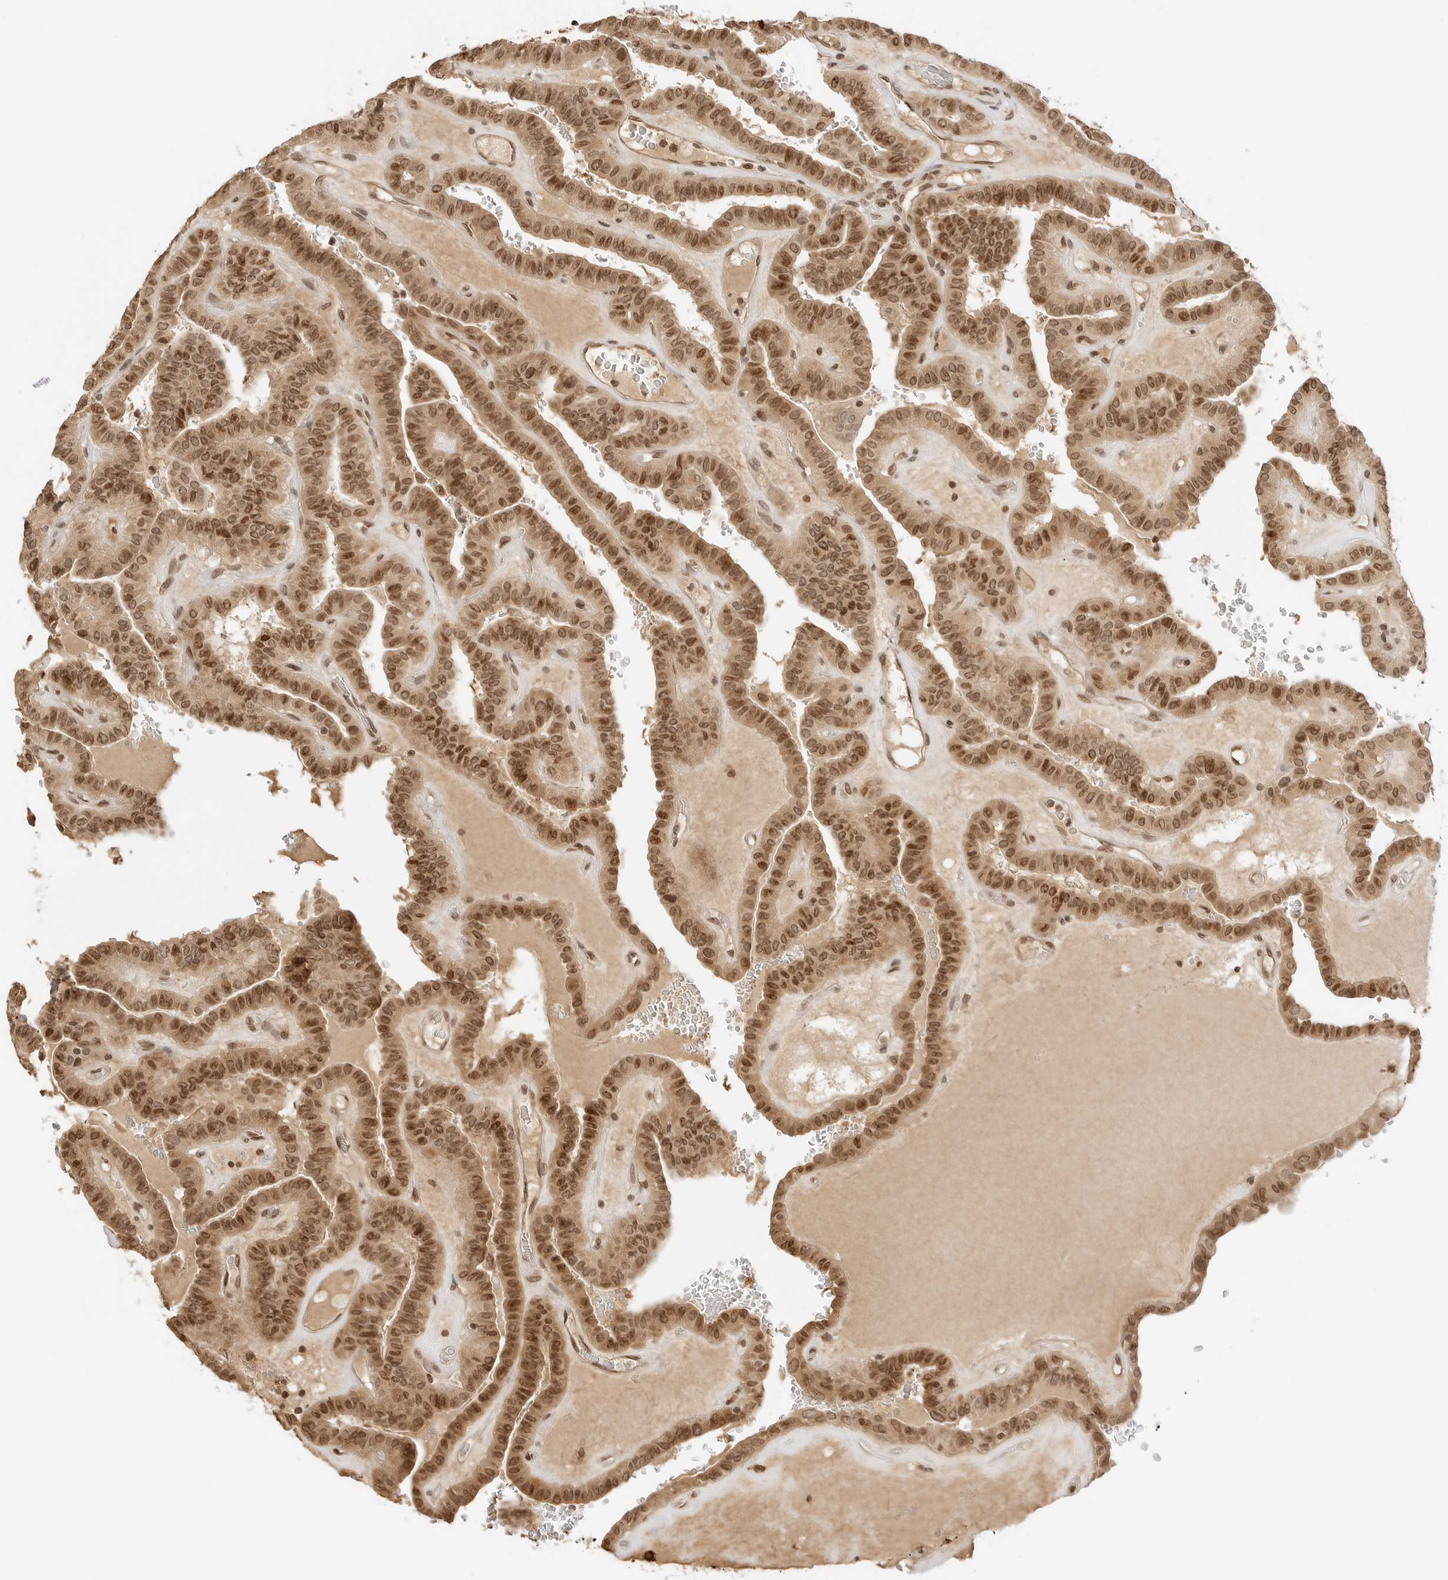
{"staining": {"intensity": "moderate", "quantity": ">75%", "location": "cytoplasmic/membranous,nuclear"}, "tissue": "thyroid cancer", "cell_type": "Tumor cells", "image_type": "cancer", "snomed": [{"axis": "morphology", "description": "Papillary adenocarcinoma, NOS"}, {"axis": "topography", "description": "Thyroid gland"}], "caption": "Human papillary adenocarcinoma (thyroid) stained with a protein marker demonstrates moderate staining in tumor cells.", "gene": "POLH", "patient": {"sex": "male", "age": 77}}